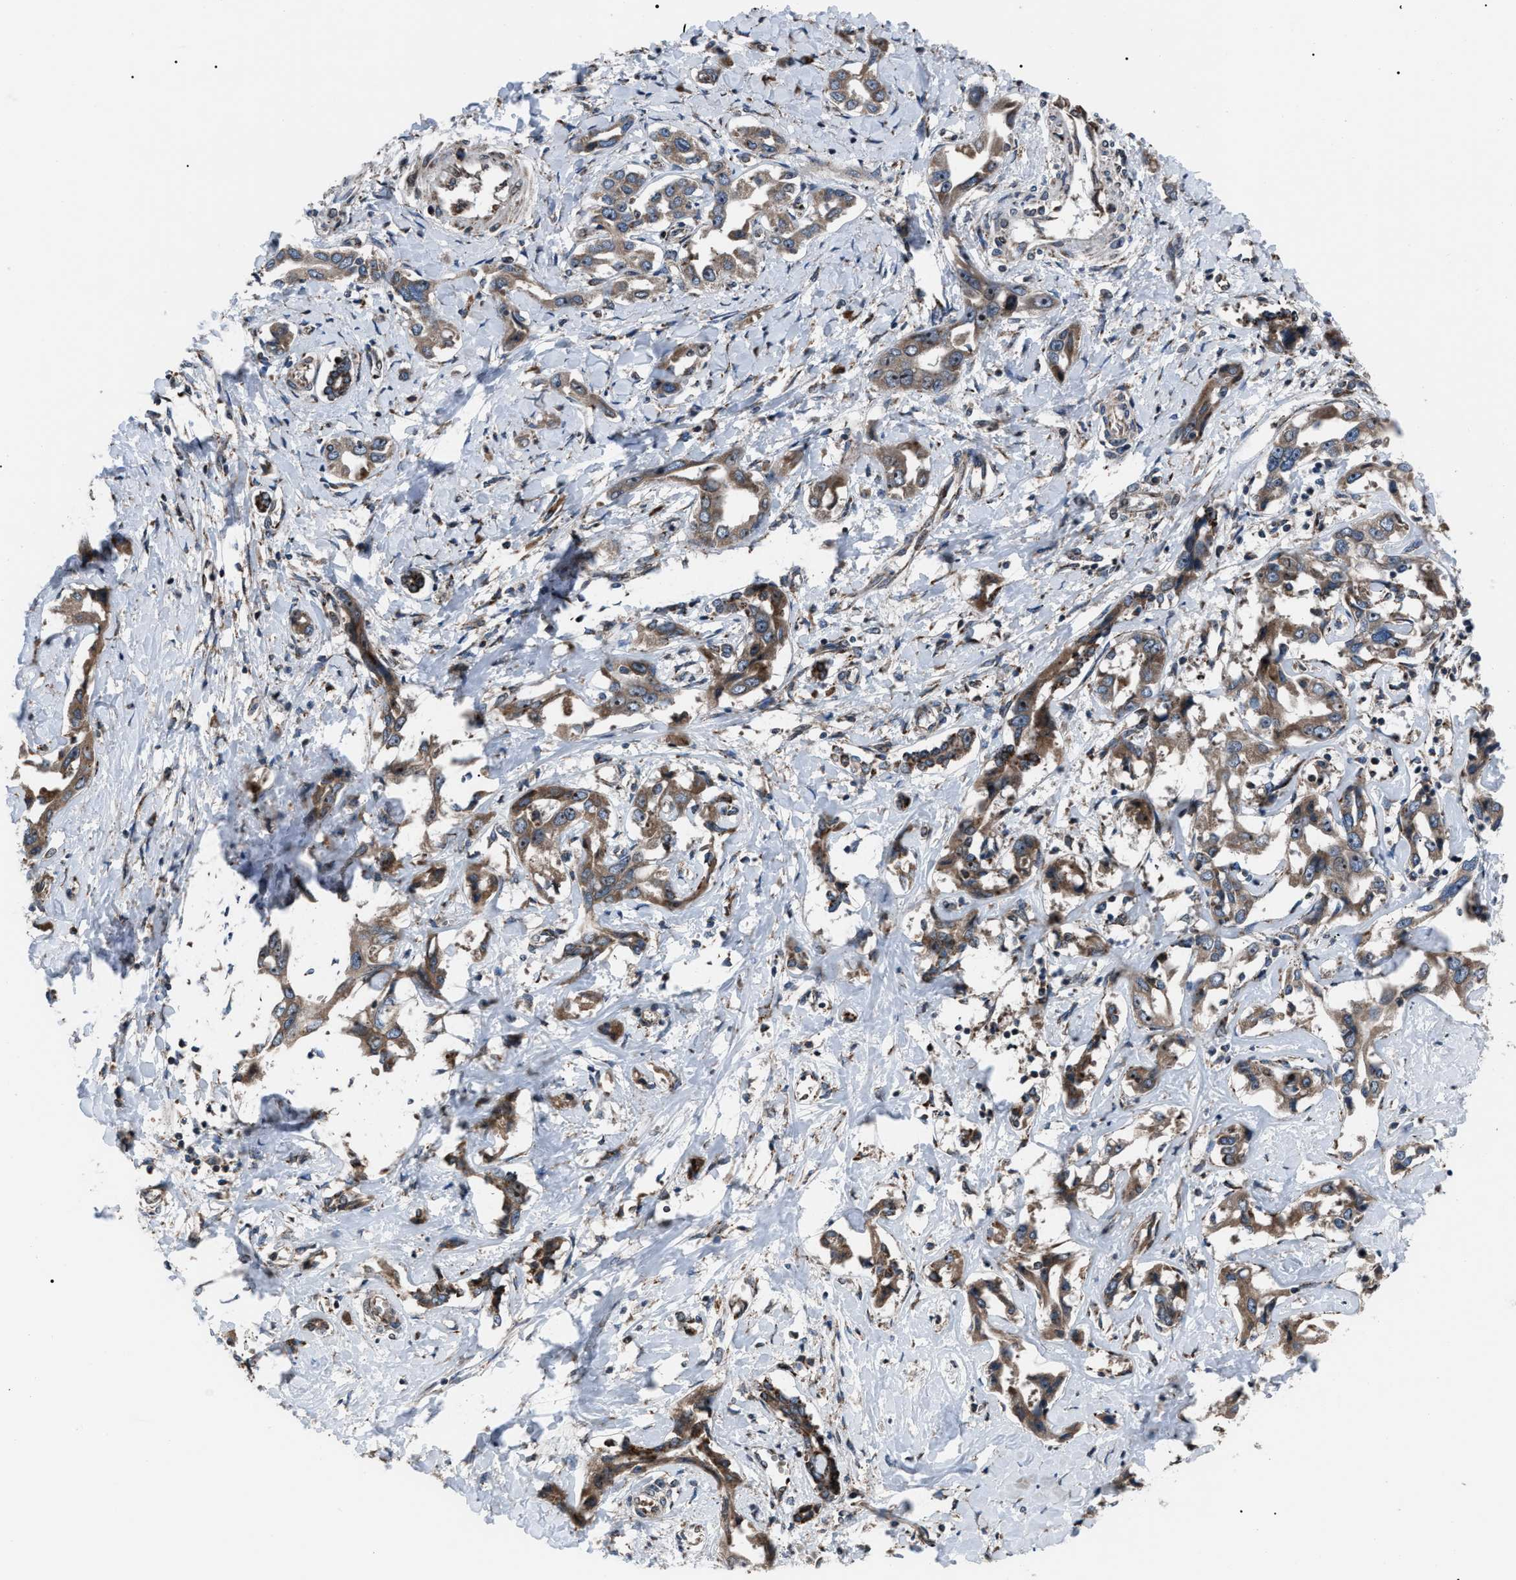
{"staining": {"intensity": "moderate", "quantity": ">75%", "location": "cytoplasmic/membranous"}, "tissue": "liver cancer", "cell_type": "Tumor cells", "image_type": "cancer", "snomed": [{"axis": "morphology", "description": "Cholangiocarcinoma"}, {"axis": "topography", "description": "Liver"}], "caption": "Cholangiocarcinoma (liver) was stained to show a protein in brown. There is medium levels of moderate cytoplasmic/membranous positivity in about >75% of tumor cells. (Brightfield microscopy of DAB IHC at high magnification).", "gene": "AGO2", "patient": {"sex": "male", "age": 59}}